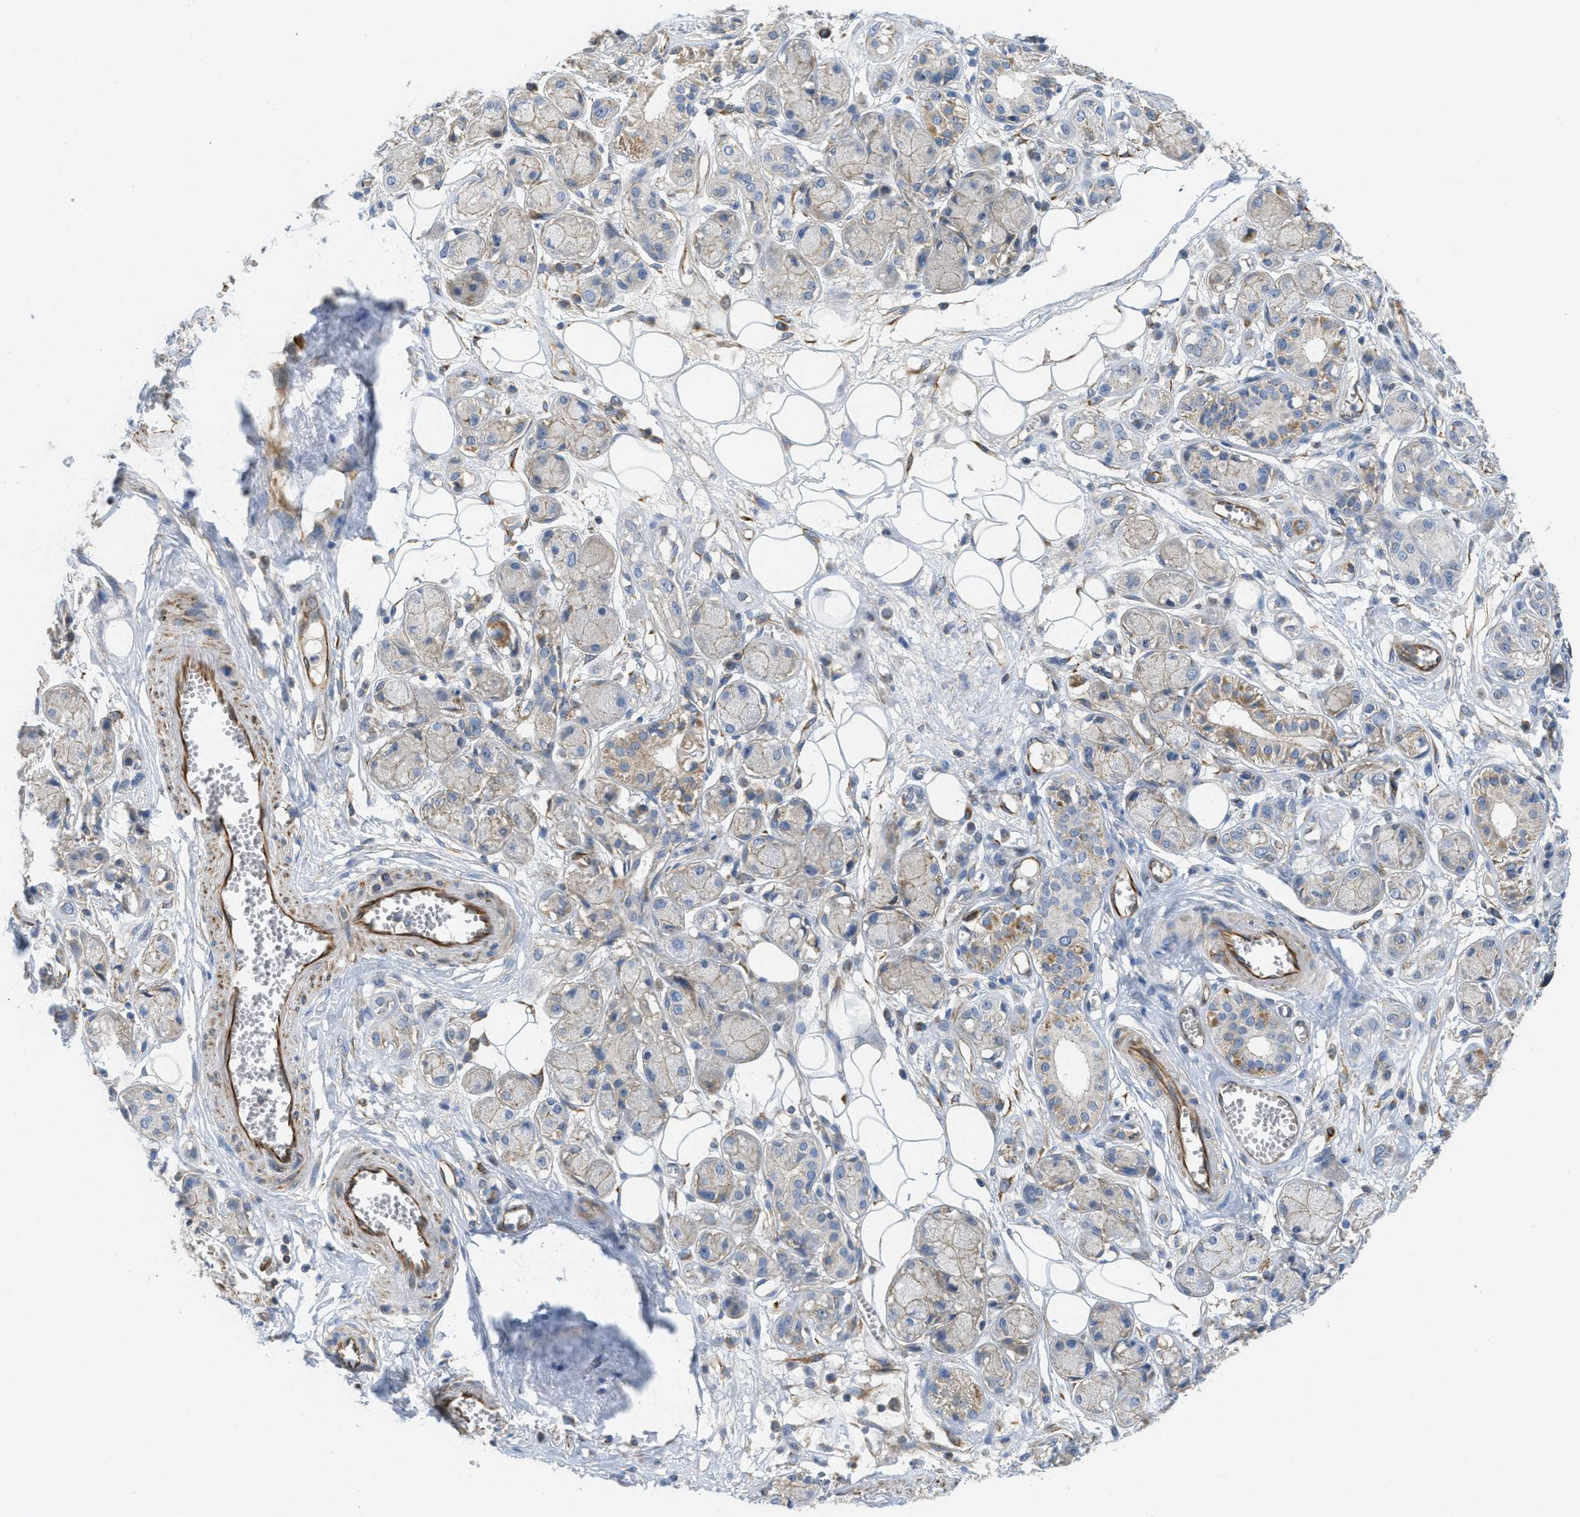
{"staining": {"intensity": "negative", "quantity": "none", "location": "none"}, "tissue": "adipose tissue", "cell_type": "Adipocytes", "image_type": "normal", "snomed": [{"axis": "morphology", "description": "Normal tissue, NOS"}, {"axis": "morphology", "description": "Inflammation, NOS"}, {"axis": "topography", "description": "Salivary gland"}, {"axis": "topography", "description": "Peripheral nerve tissue"}], "caption": "DAB immunohistochemical staining of normal human adipose tissue displays no significant staining in adipocytes.", "gene": "BTN3A1", "patient": {"sex": "female", "age": 75}}